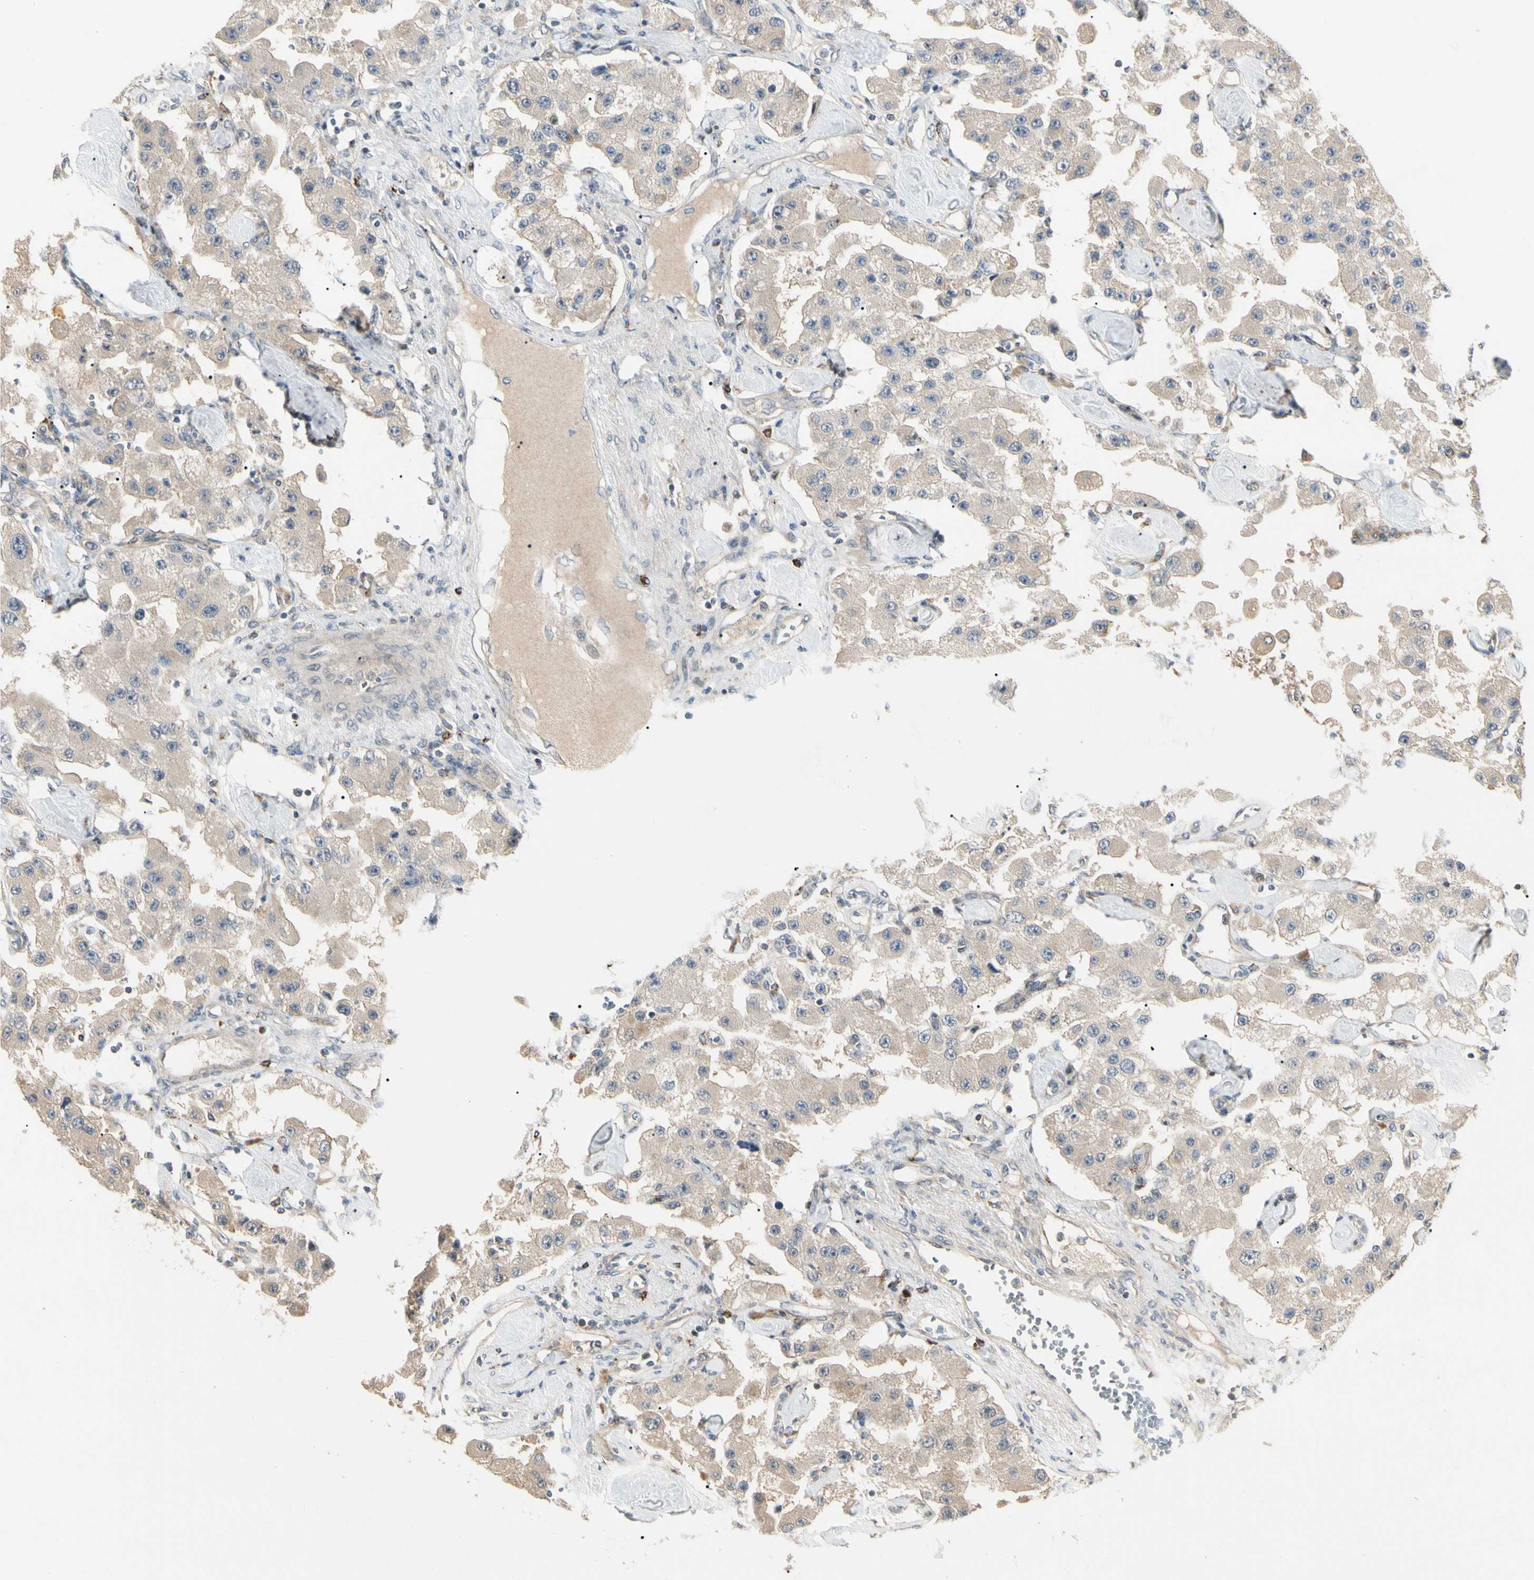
{"staining": {"intensity": "weak", "quantity": ">75%", "location": "cytoplasmic/membranous"}, "tissue": "carcinoid", "cell_type": "Tumor cells", "image_type": "cancer", "snomed": [{"axis": "morphology", "description": "Carcinoid, malignant, NOS"}, {"axis": "topography", "description": "Pancreas"}], "caption": "Carcinoid (malignant) tissue exhibits weak cytoplasmic/membranous positivity in about >75% of tumor cells, visualized by immunohistochemistry. Nuclei are stained in blue.", "gene": "ATG4C", "patient": {"sex": "male", "age": 41}}